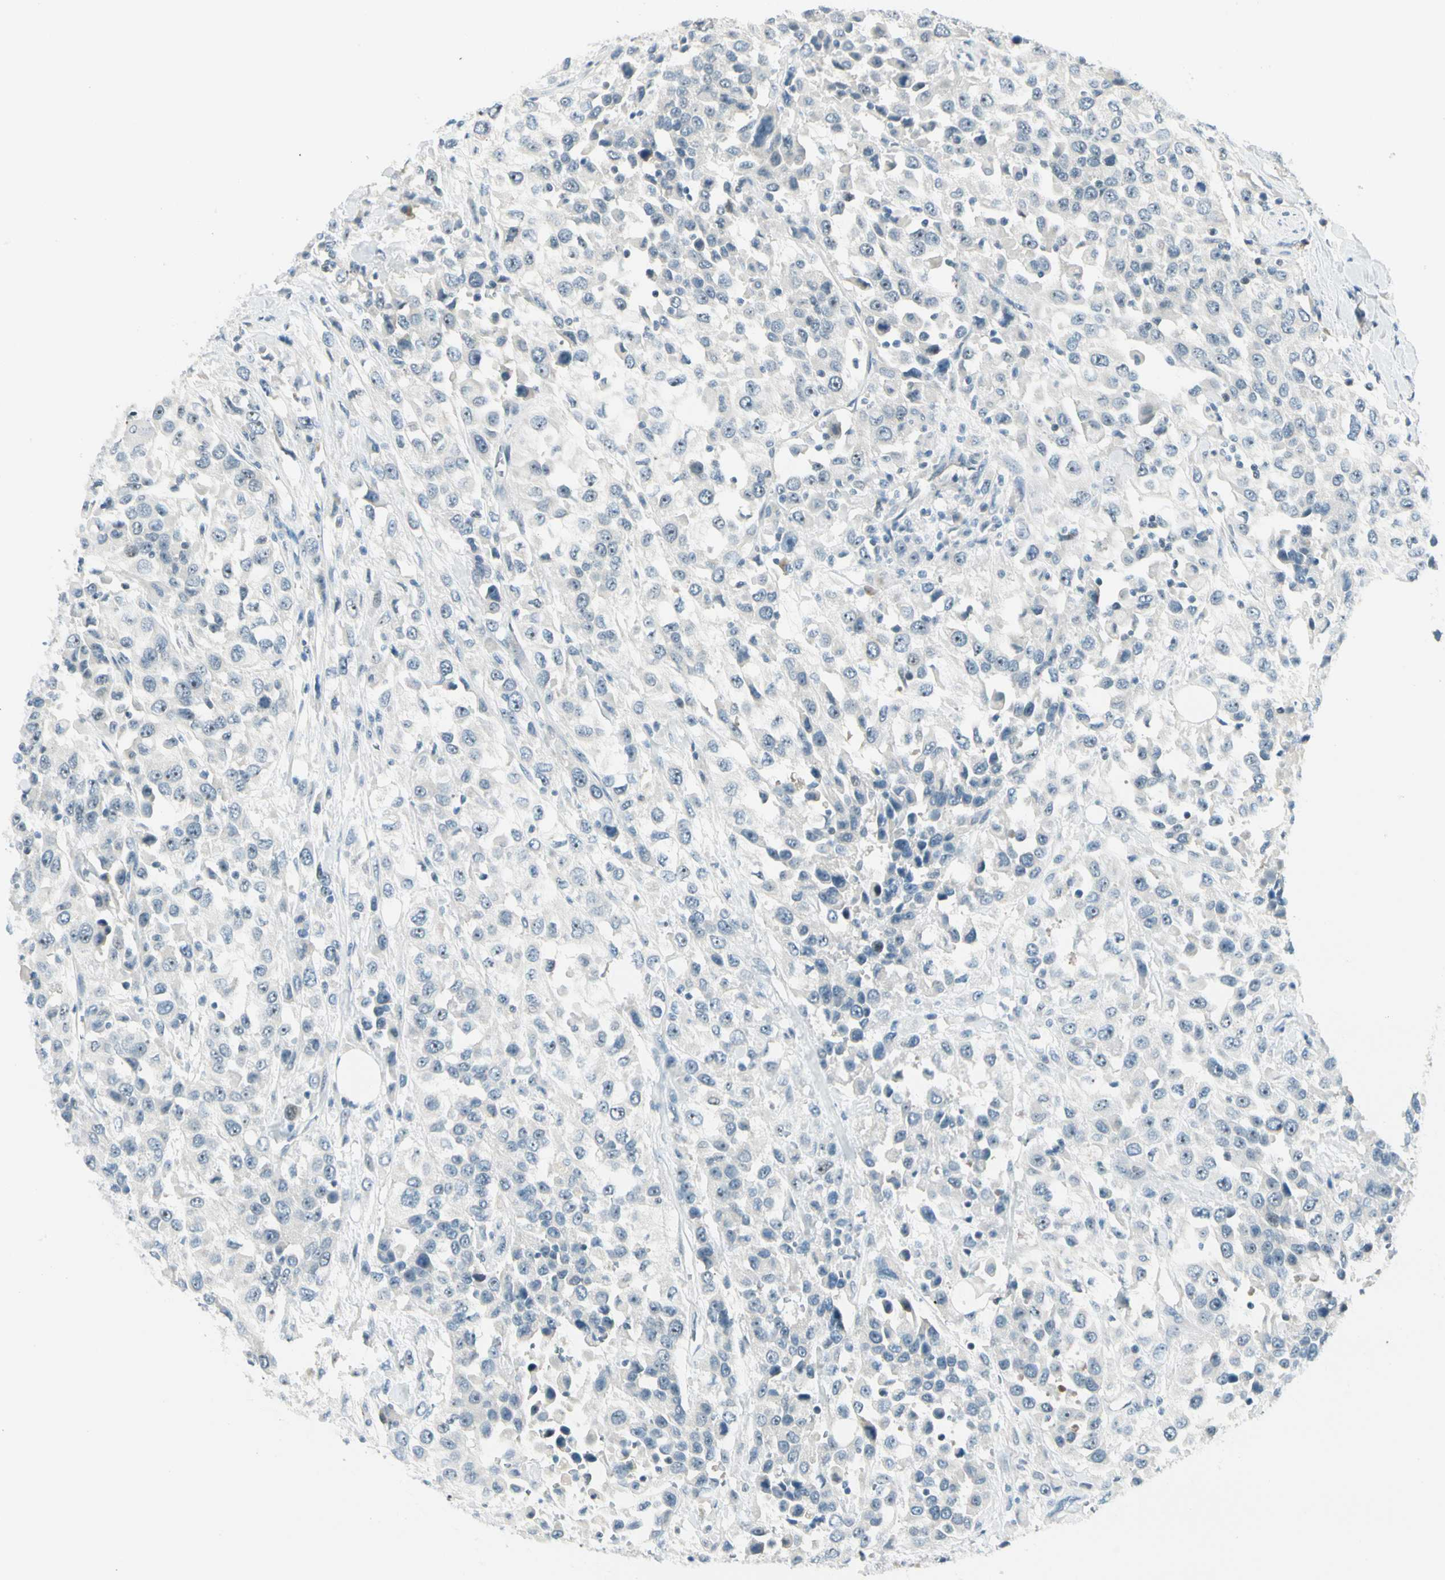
{"staining": {"intensity": "negative", "quantity": "none", "location": "none"}, "tissue": "urothelial cancer", "cell_type": "Tumor cells", "image_type": "cancer", "snomed": [{"axis": "morphology", "description": "Urothelial carcinoma, High grade"}, {"axis": "topography", "description": "Urinary bladder"}], "caption": "There is no significant staining in tumor cells of high-grade urothelial carcinoma.", "gene": "ZSCAN1", "patient": {"sex": "female", "age": 80}}